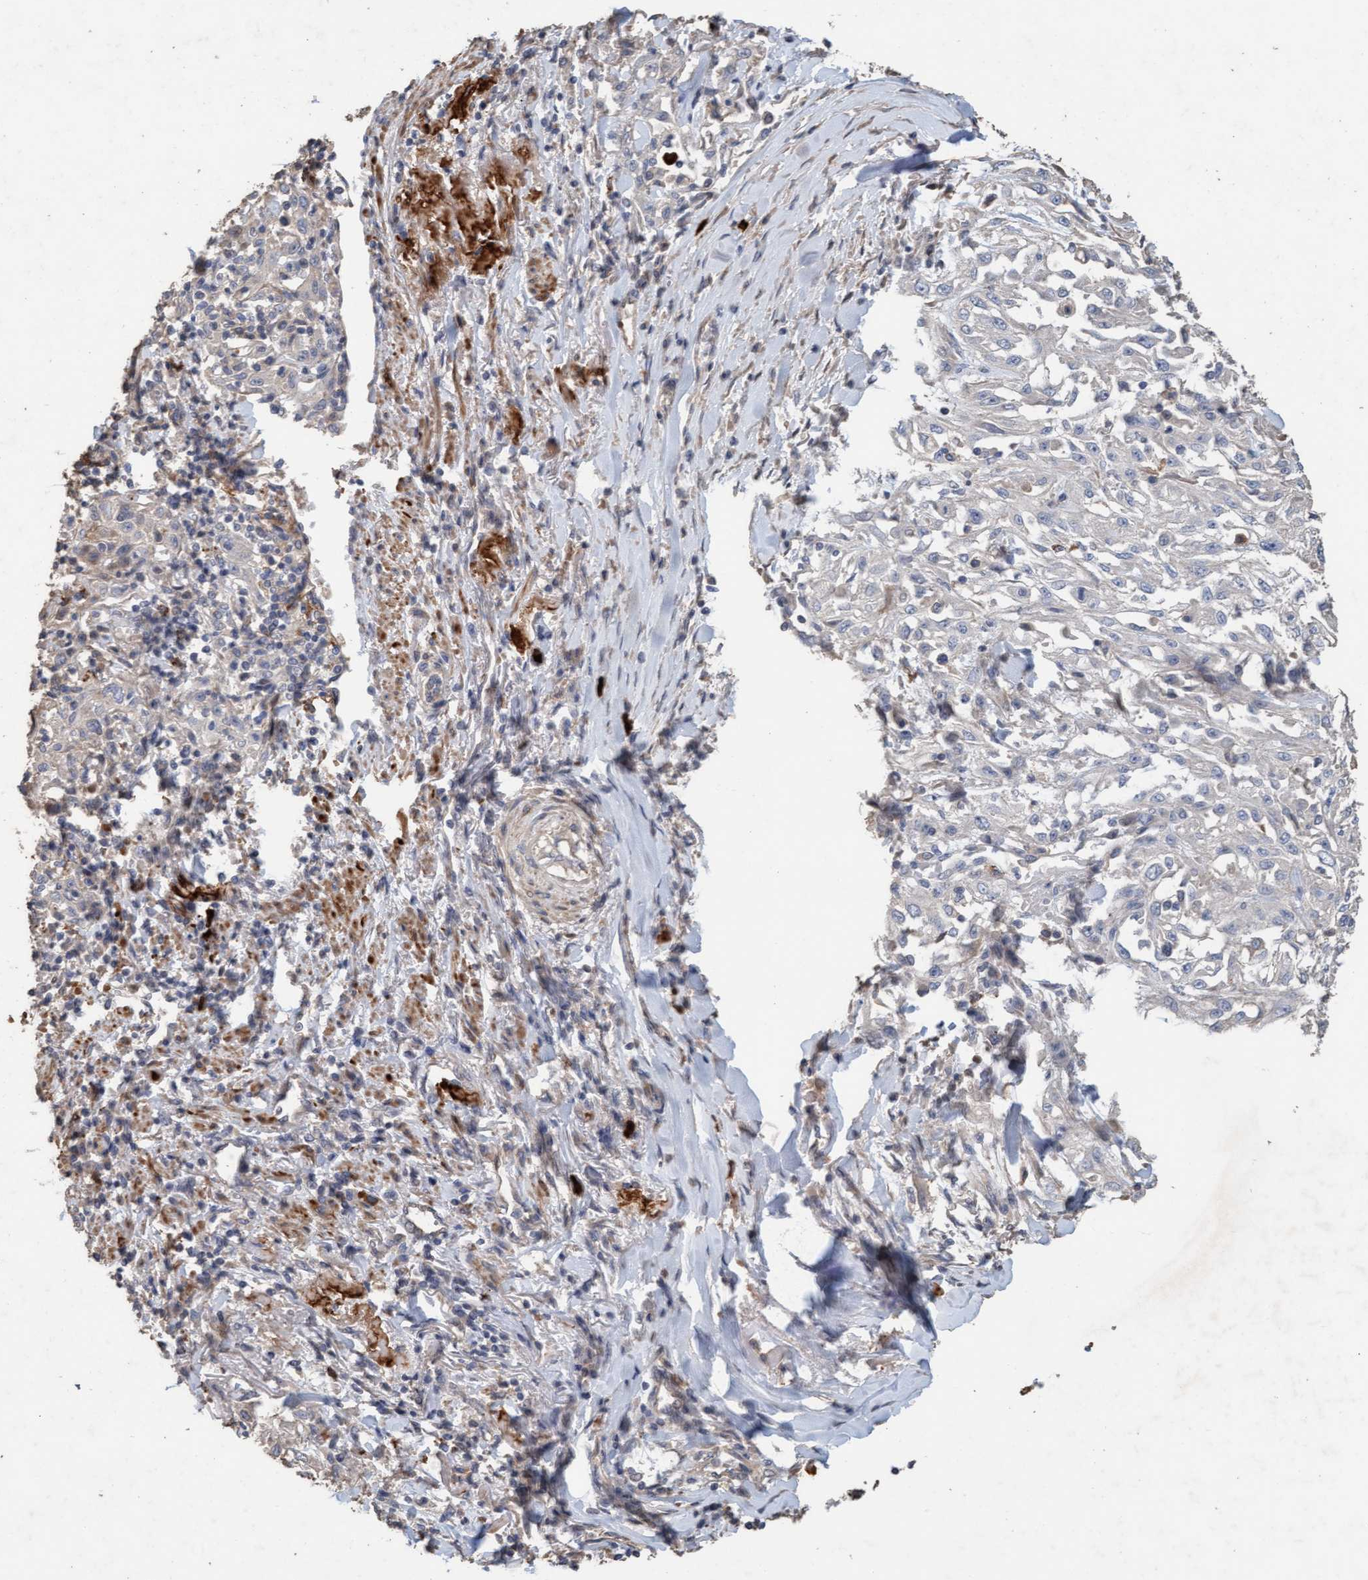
{"staining": {"intensity": "negative", "quantity": "none", "location": "none"}, "tissue": "skin cancer", "cell_type": "Tumor cells", "image_type": "cancer", "snomed": [{"axis": "morphology", "description": "Squamous cell carcinoma, NOS"}, {"axis": "morphology", "description": "Squamous cell carcinoma, metastatic, NOS"}, {"axis": "topography", "description": "Skin"}, {"axis": "topography", "description": "Lymph node"}], "caption": "Tumor cells are negative for protein expression in human skin cancer. Nuclei are stained in blue.", "gene": "LONRF1", "patient": {"sex": "male", "age": 75}}